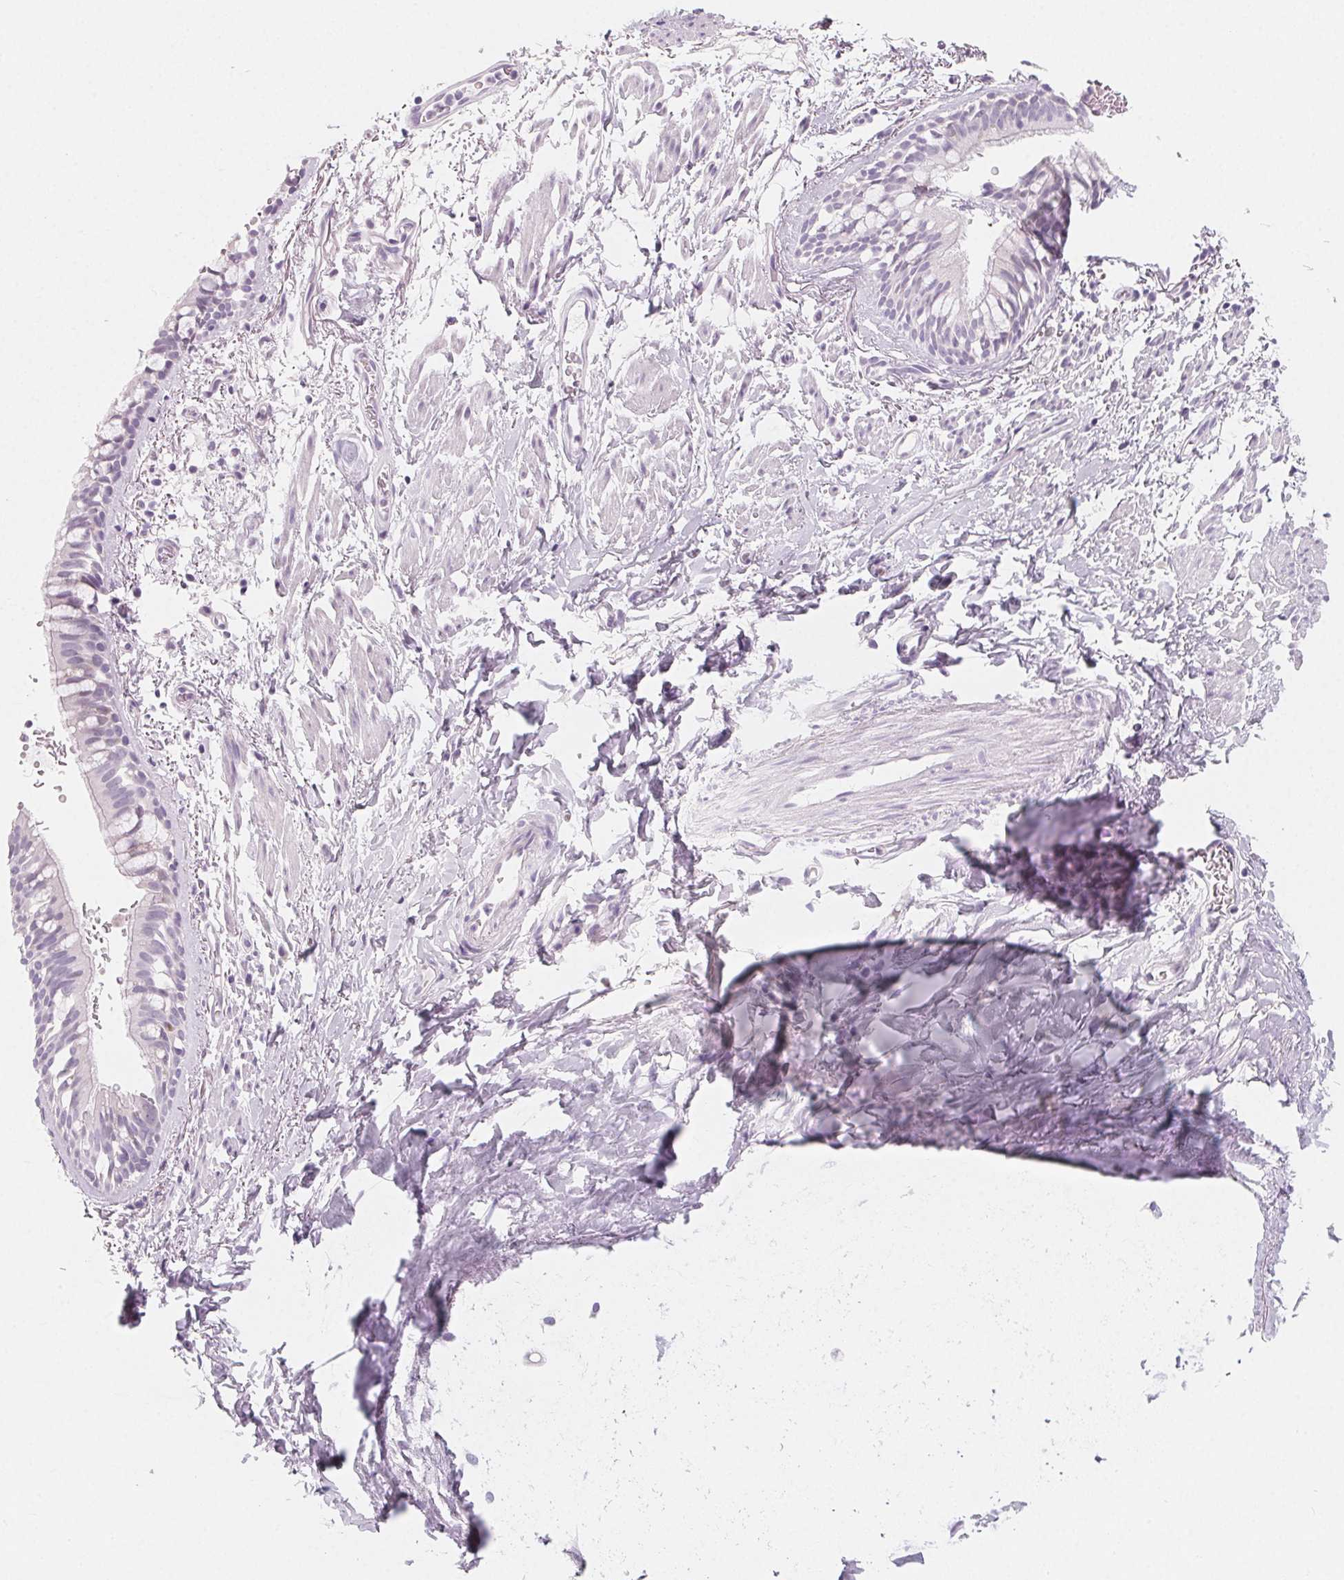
{"staining": {"intensity": "negative", "quantity": "none", "location": "none"}, "tissue": "bronchus", "cell_type": "Respiratory epithelial cells", "image_type": "normal", "snomed": [{"axis": "morphology", "description": "Normal tissue, NOS"}, {"axis": "topography", "description": "Lymph node"}, {"axis": "topography", "description": "Cartilage tissue"}, {"axis": "topography", "description": "Bronchus"}], "caption": "Image shows no significant protein expression in respiratory epithelial cells of normal bronchus. The staining is performed using DAB brown chromogen with nuclei counter-stained in using hematoxylin.", "gene": "SH3GL2", "patient": {"sex": "female", "age": 70}}